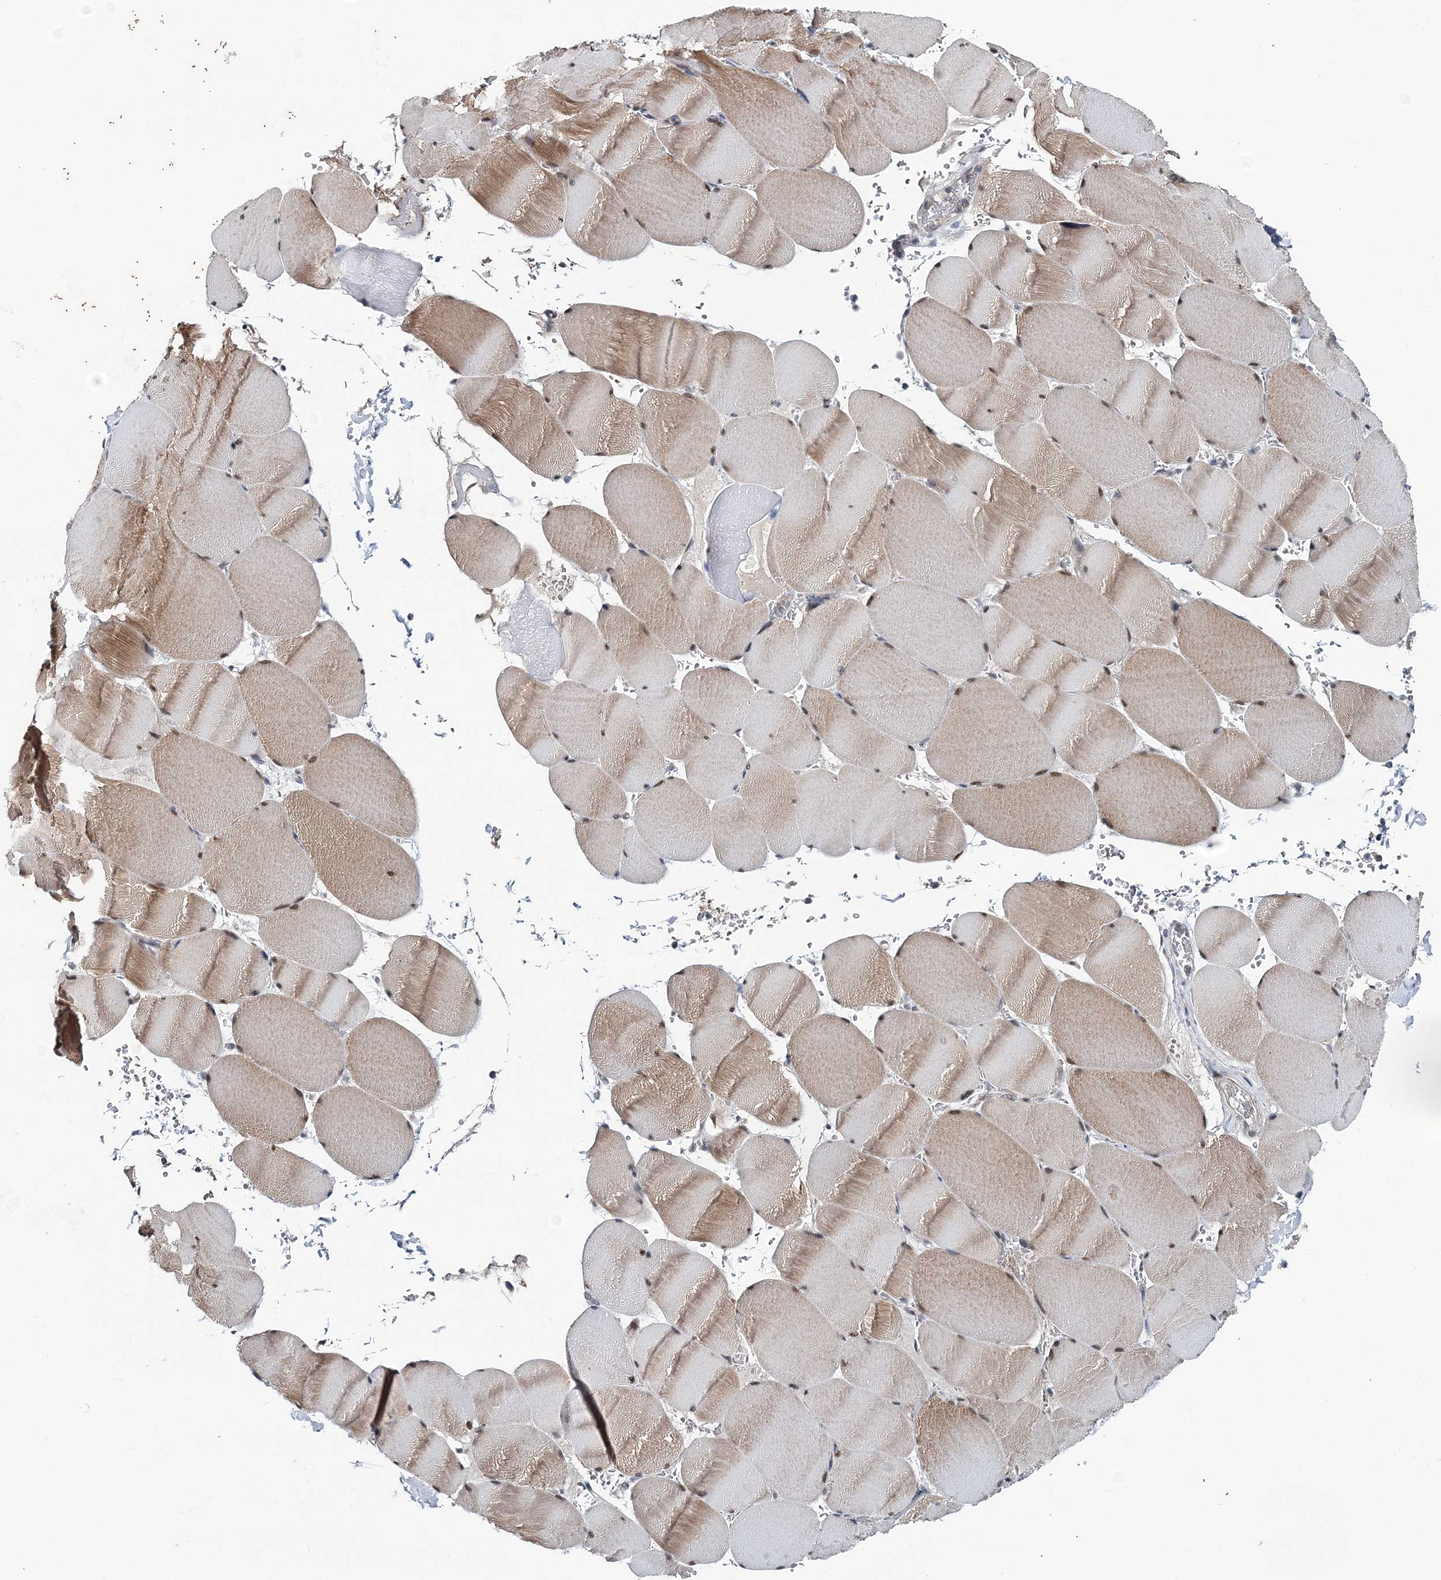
{"staining": {"intensity": "moderate", "quantity": ">75%", "location": "cytoplasmic/membranous,nuclear"}, "tissue": "skeletal muscle", "cell_type": "Myocytes", "image_type": "normal", "snomed": [{"axis": "morphology", "description": "Normal tissue, NOS"}, {"axis": "topography", "description": "Skeletal muscle"}, {"axis": "topography", "description": "Head-Neck"}], "caption": "A medium amount of moderate cytoplasmic/membranous,nuclear staining is present in about >75% of myocytes in normal skeletal muscle. Using DAB (3,3'-diaminobenzidine) (brown) and hematoxylin (blue) stains, captured at high magnification using brightfield microscopy.", "gene": "HYCC2", "patient": {"sex": "male", "age": 66}}